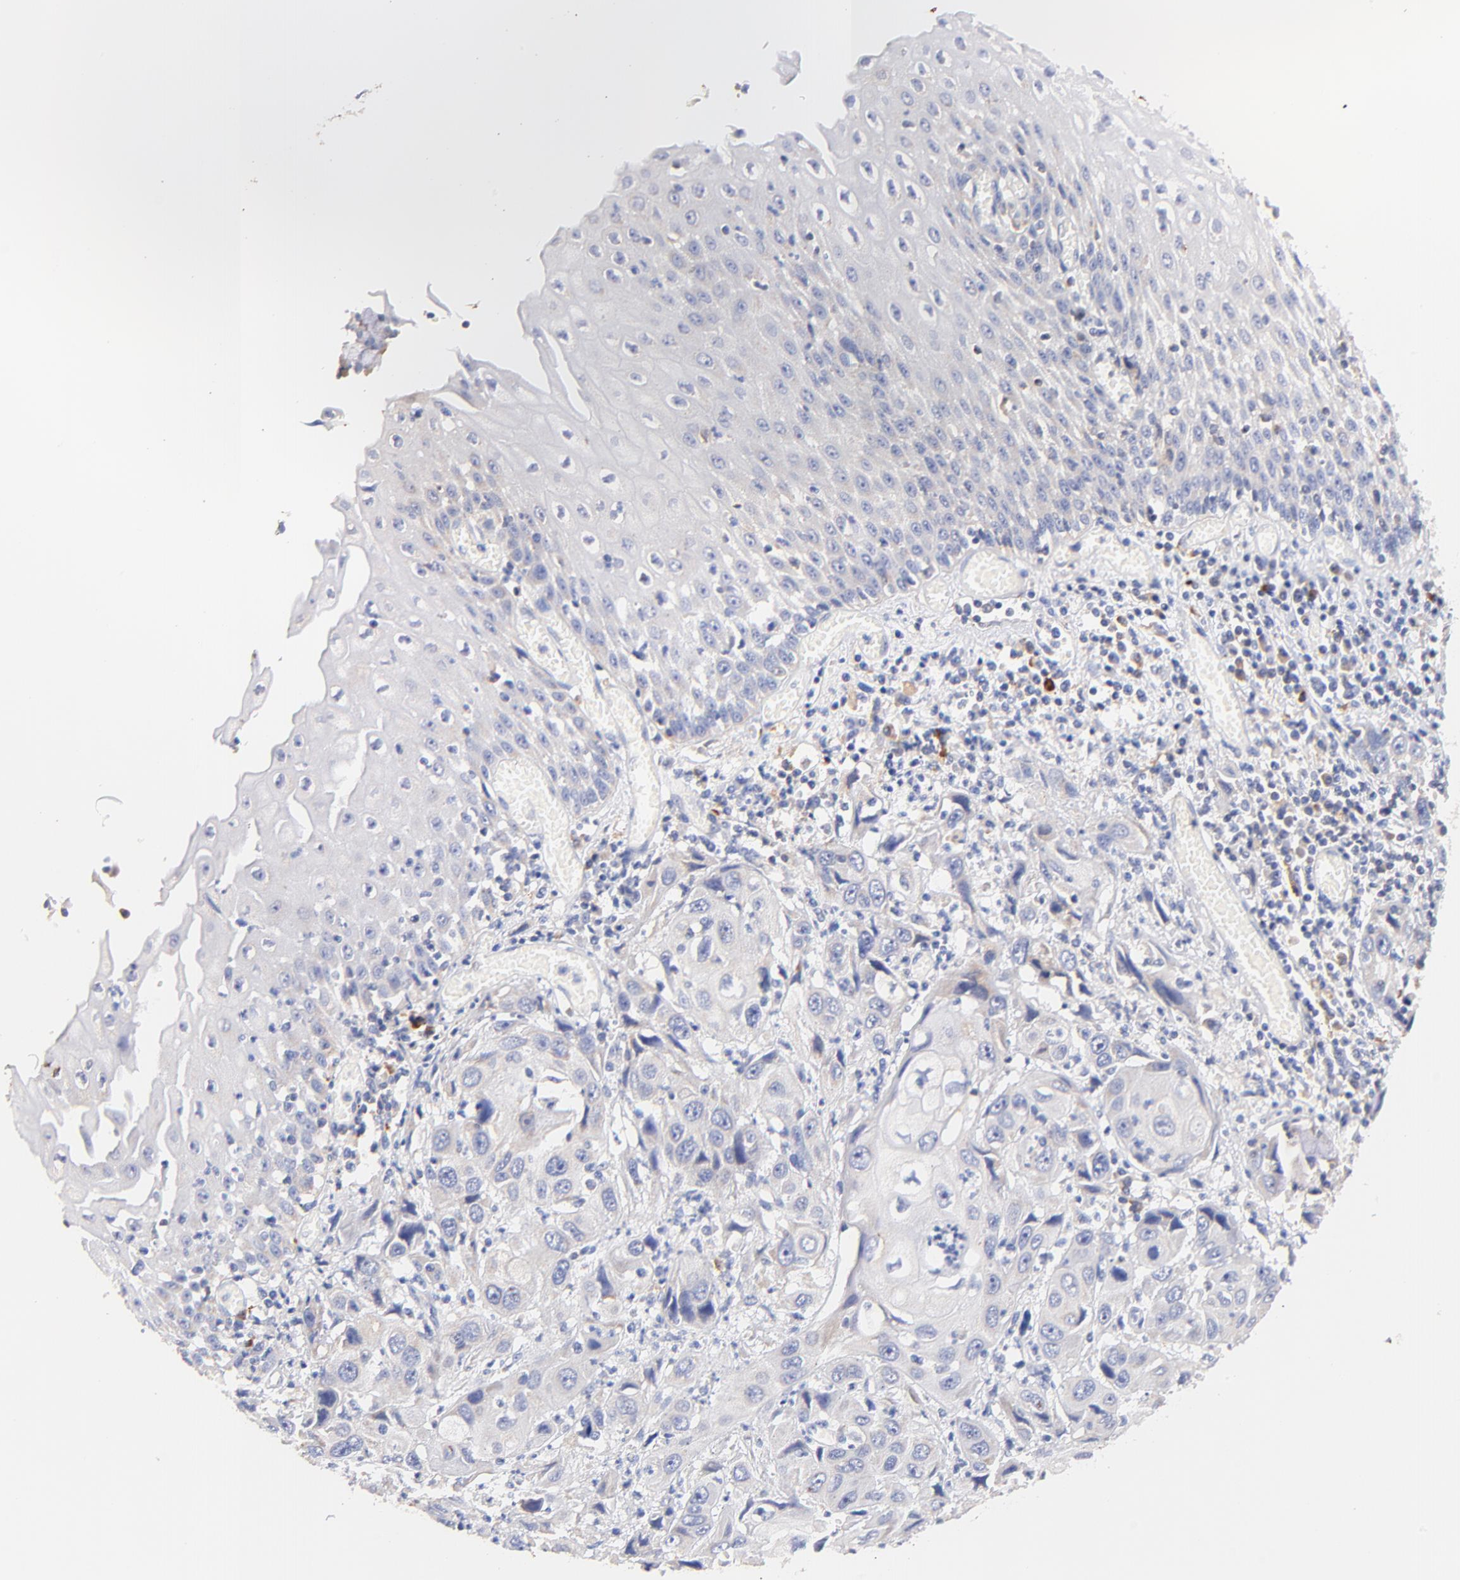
{"staining": {"intensity": "negative", "quantity": "none", "location": "none"}, "tissue": "esophagus", "cell_type": "Squamous epithelial cells", "image_type": "normal", "snomed": [{"axis": "morphology", "description": "Normal tissue, NOS"}, {"axis": "topography", "description": "Esophagus"}], "caption": "Benign esophagus was stained to show a protein in brown. There is no significant staining in squamous epithelial cells. The staining was performed using DAB to visualize the protein expression in brown, while the nuclei were stained in blue with hematoxylin (Magnification: 20x).", "gene": "IGLV7", "patient": {"sex": "male", "age": 65}}